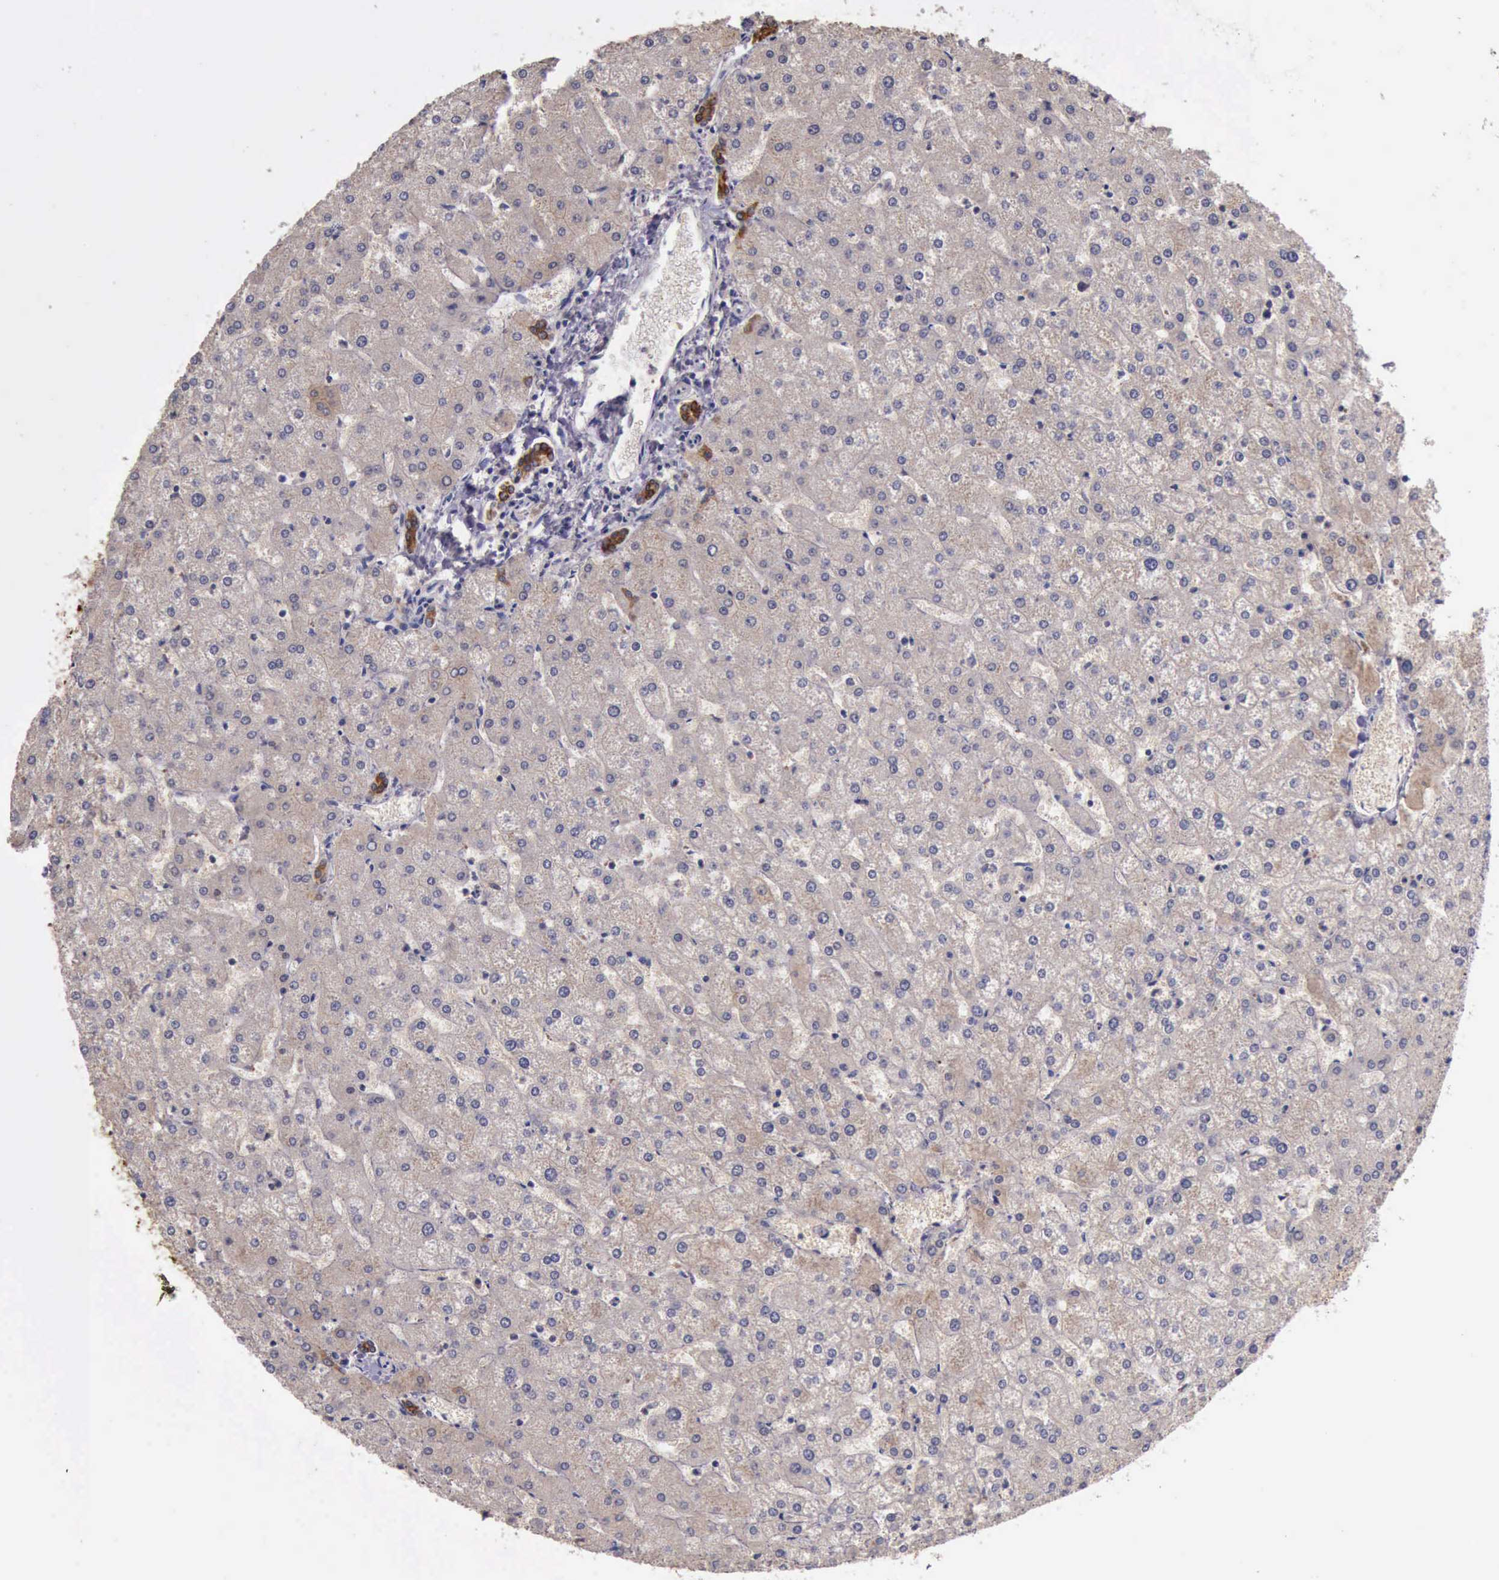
{"staining": {"intensity": "strong", "quantity": ">75%", "location": "cytoplasmic/membranous"}, "tissue": "liver", "cell_type": "Cholangiocytes", "image_type": "normal", "snomed": [{"axis": "morphology", "description": "Normal tissue, NOS"}, {"axis": "topography", "description": "Liver"}], "caption": "The image exhibits immunohistochemical staining of benign liver. There is strong cytoplasmic/membranous positivity is seen in about >75% of cholangiocytes. (brown staining indicates protein expression, while blue staining denotes nuclei).", "gene": "RAB39B", "patient": {"sex": "female", "age": 32}}